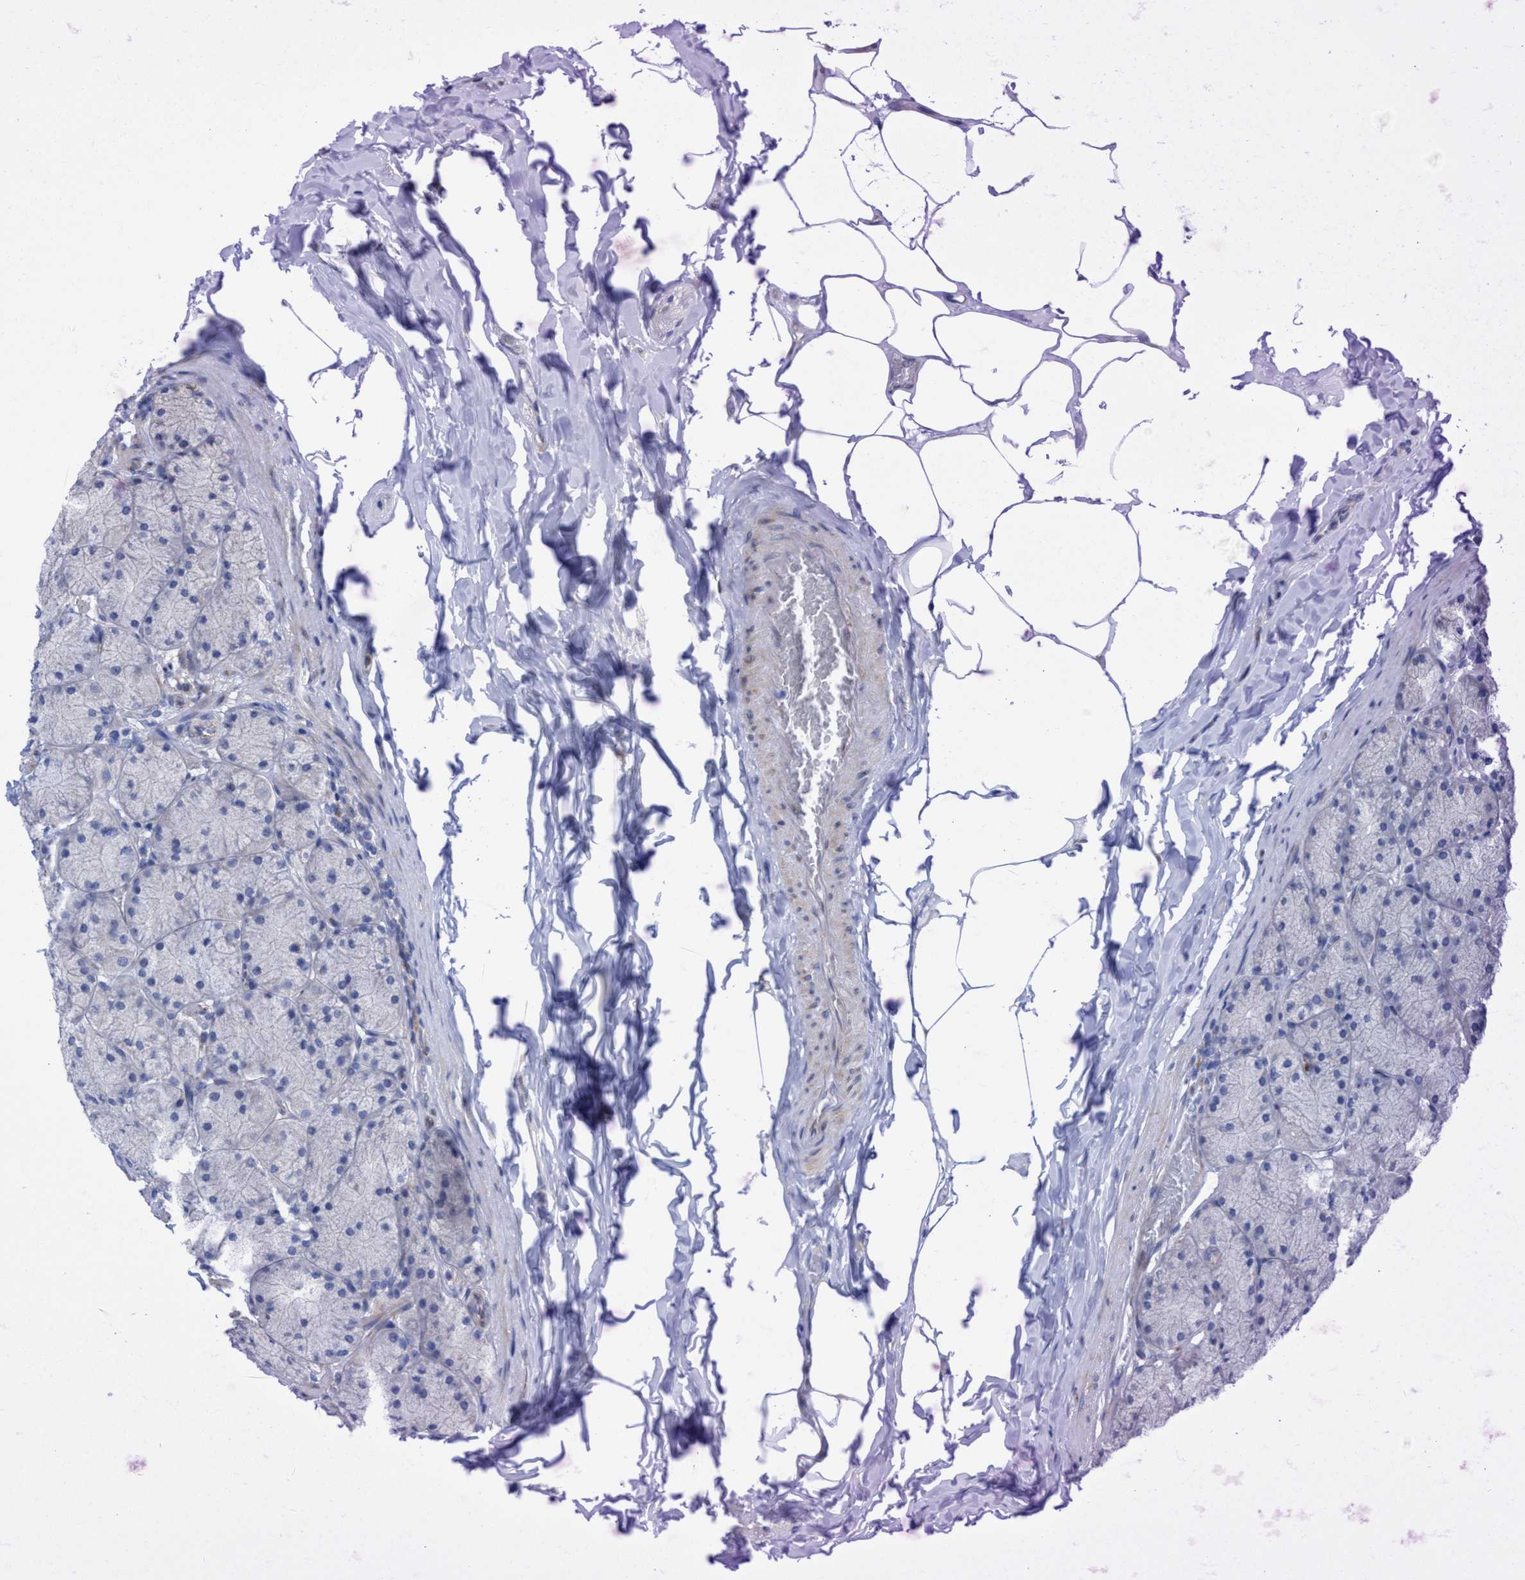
{"staining": {"intensity": "moderate", "quantity": "<25%", "location": "cytoplasmic/membranous"}, "tissue": "stomach", "cell_type": "Glandular cells", "image_type": "normal", "snomed": [{"axis": "morphology", "description": "Normal tissue, NOS"}, {"axis": "topography", "description": "Stomach, upper"}], "caption": "The histopathology image demonstrates staining of normal stomach, revealing moderate cytoplasmic/membranous protein staining (brown color) within glandular cells.", "gene": "R3HCC1", "patient": {"sex": "female", "age": 56}}